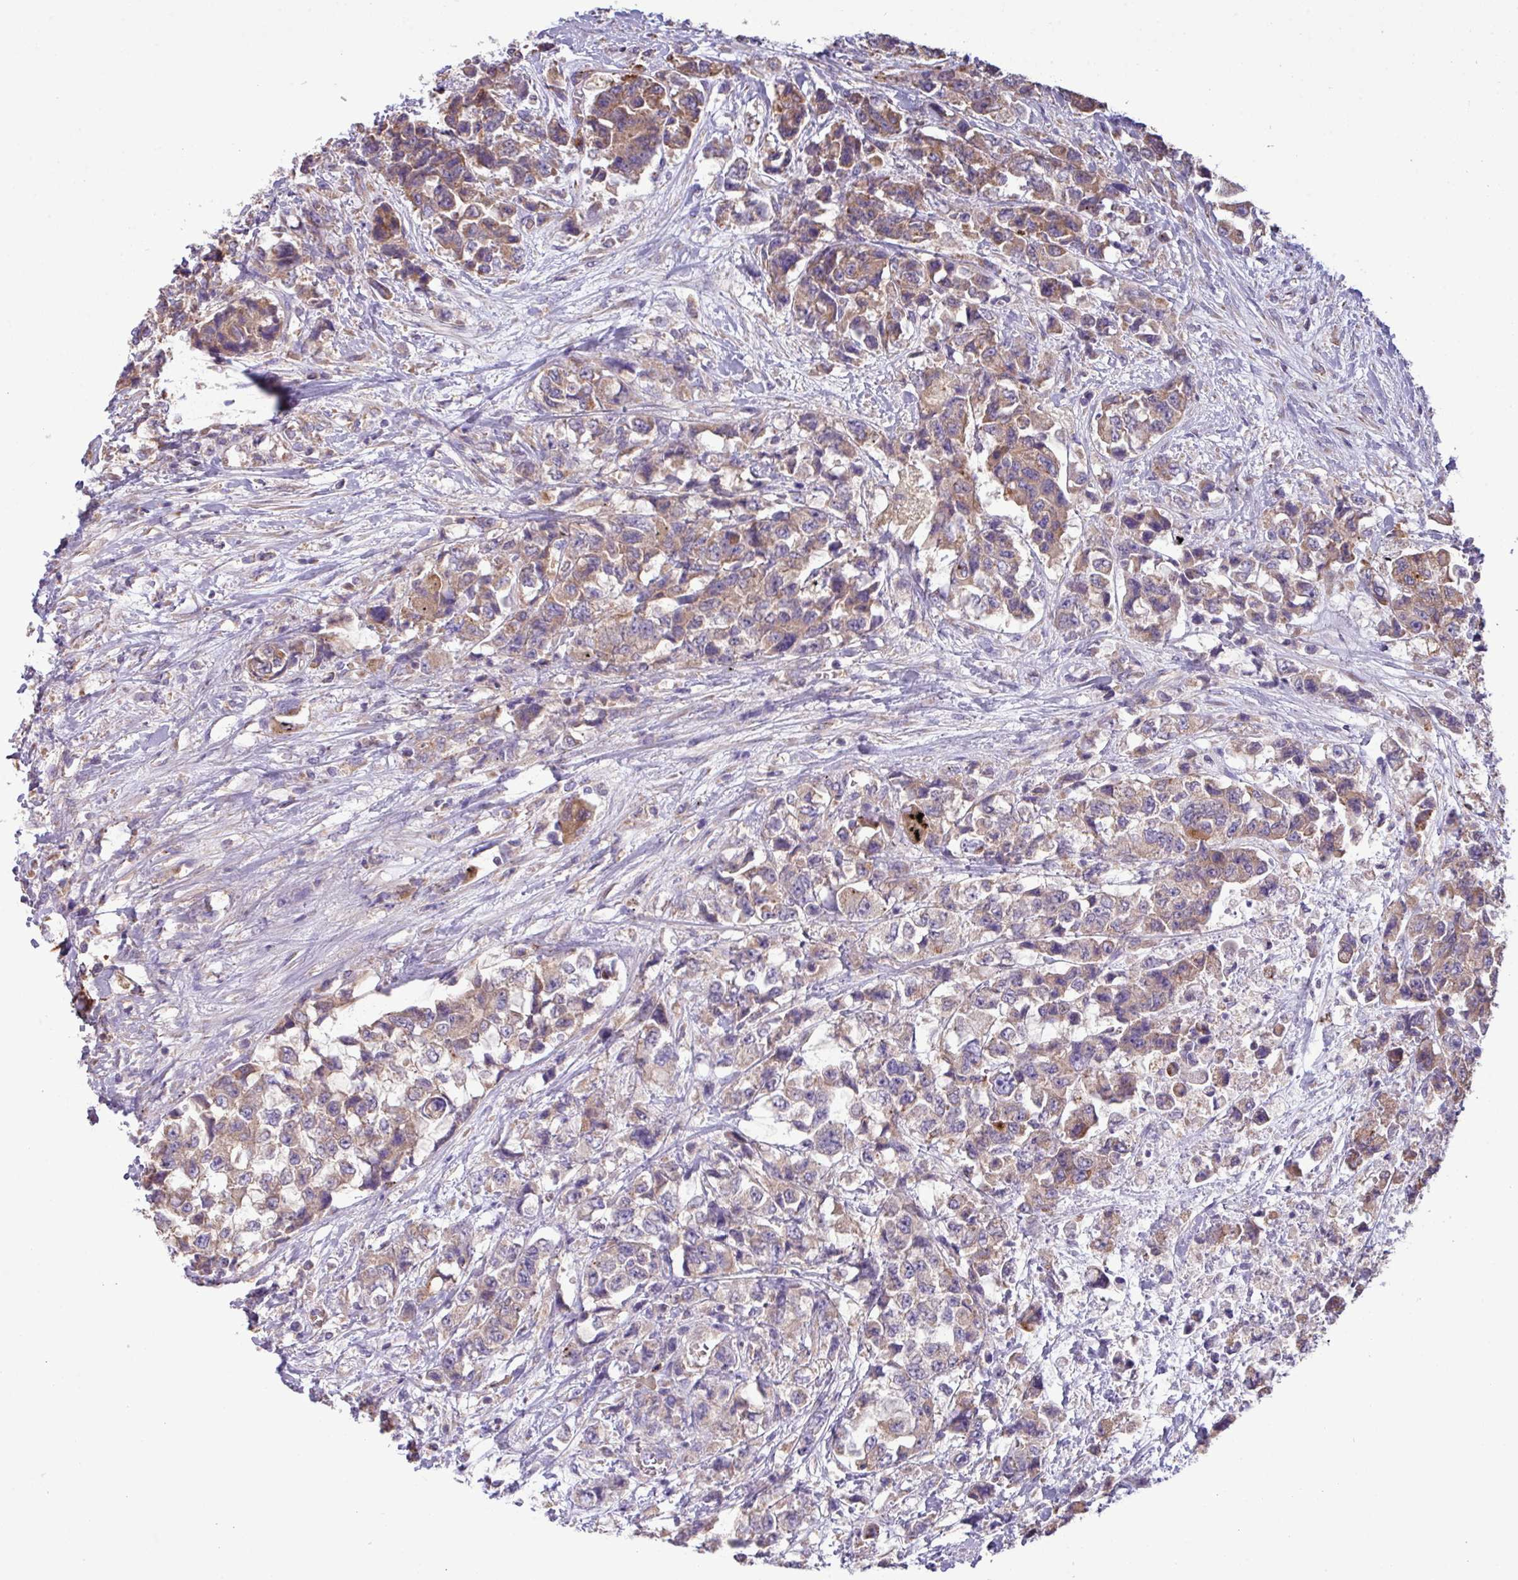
{"staining": {"intensity": "moderate", "quantity": "25%-75%", "location": "cytoplasmic/membranous"}, "tissue": "urothelial cancer", "cell_type": "Tumor cells", "image_type": "cancer", "snomed": [{"axis": "morphology", "description": "Urothelial carcinoma, High grade"}, {"axis": "topography", "description": "Urinary bladder"}], "caption": "Protein positivity by IHC displays moderate cytoplasmic/membranous staining in approximately 25%-75% of tumor cells in urothelial cancer.", "gene": "PPM1J", "patient": {"sex": "female", "age": 78}}